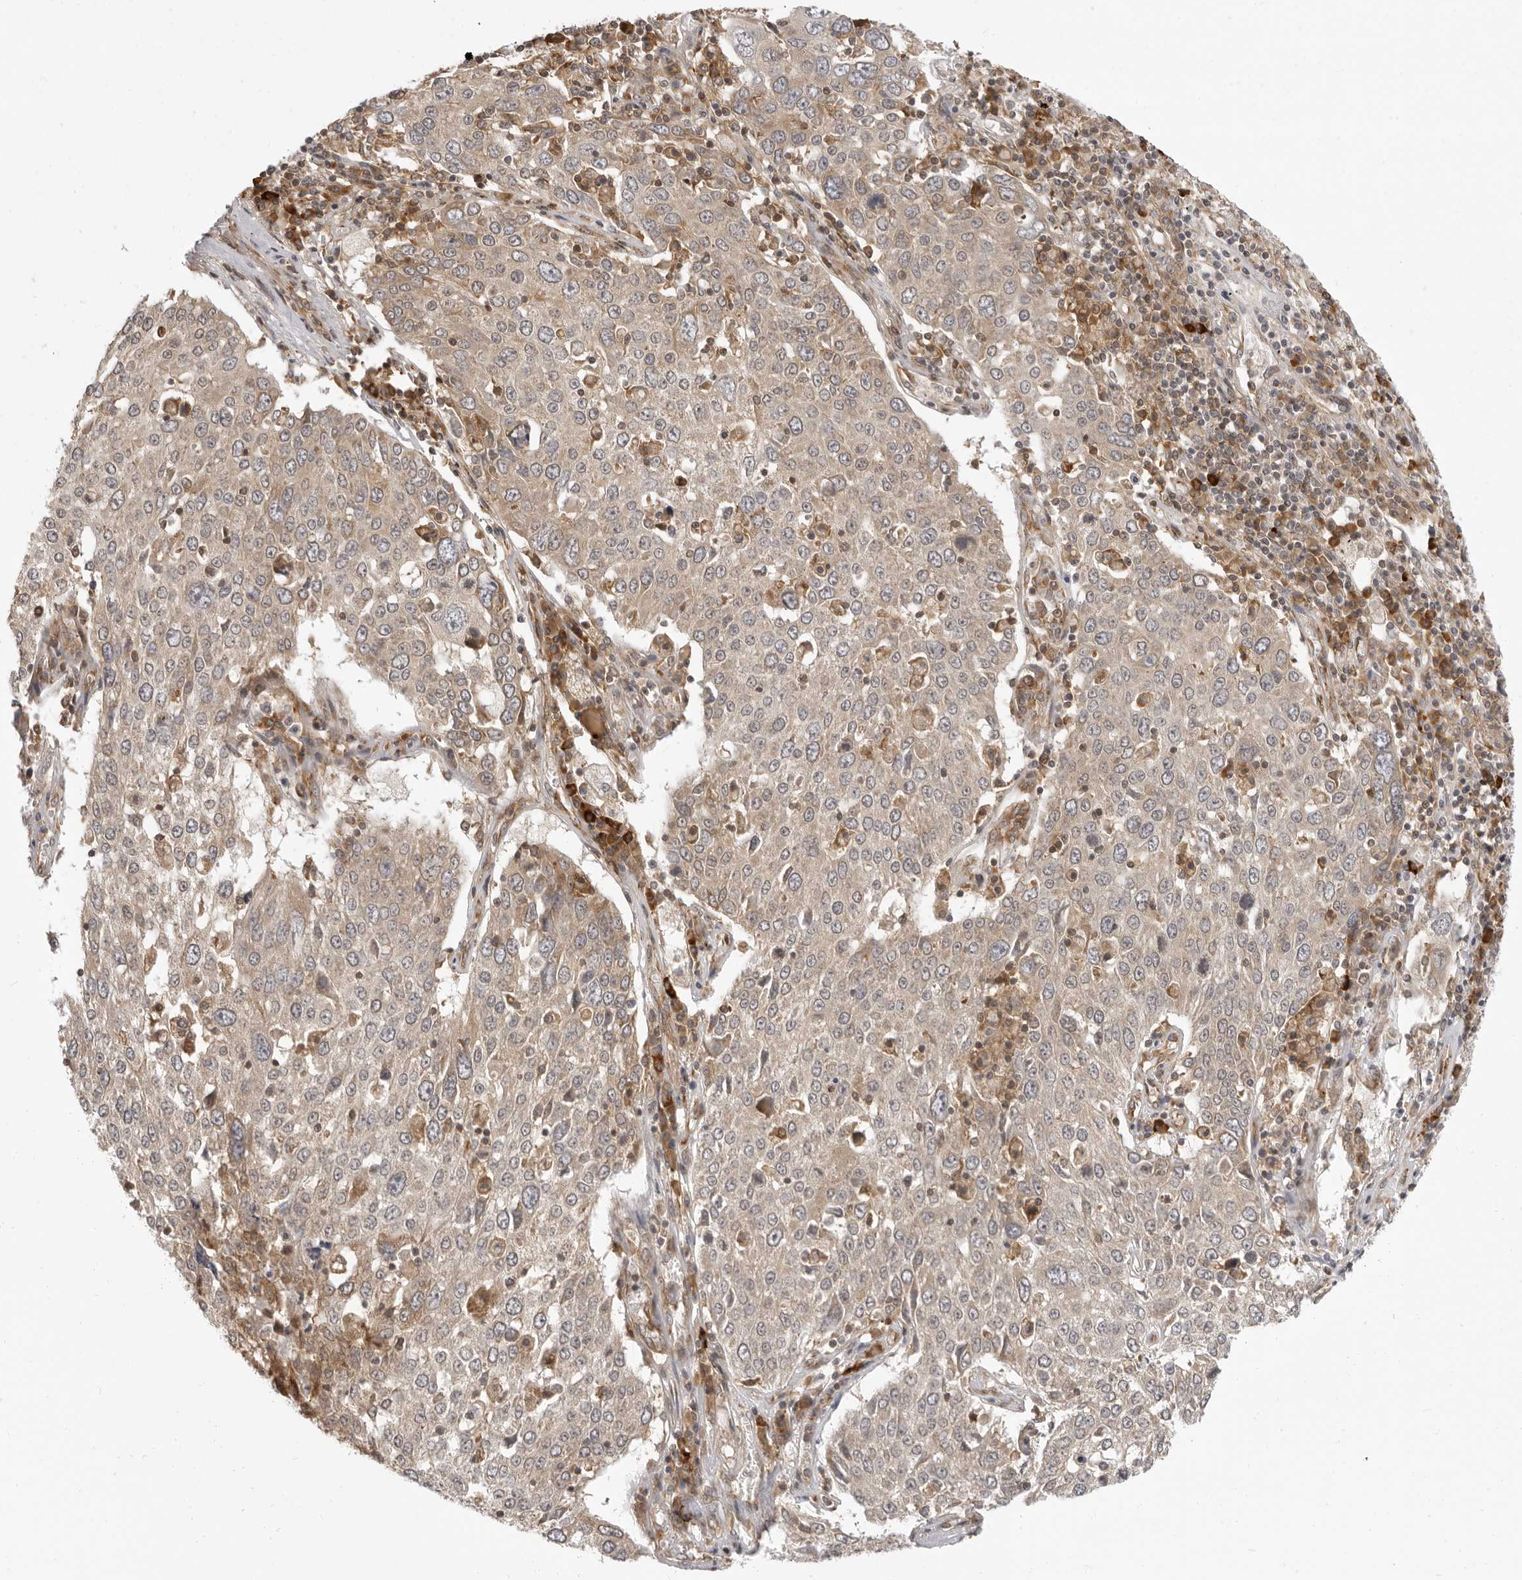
{"staining": {"intensity": "weak", "quantity": ">75%", "location": "cytoplasmic/membranous"}, "tissue": "lung cancer", "cell_type": "Tumor cells", "image_type": "cancer", "snomed": [{"axis": "morphology", "description": "Squamous cell carcinoma, NOS"}, {"axis": "topography", "description": "Lung"}], "caption": "Human lung cancer stained with a protein marker exhibits weak staining in tumor cells.", "gene": "PRRC2A", "patient": {"sex": "male", "age": 65}}